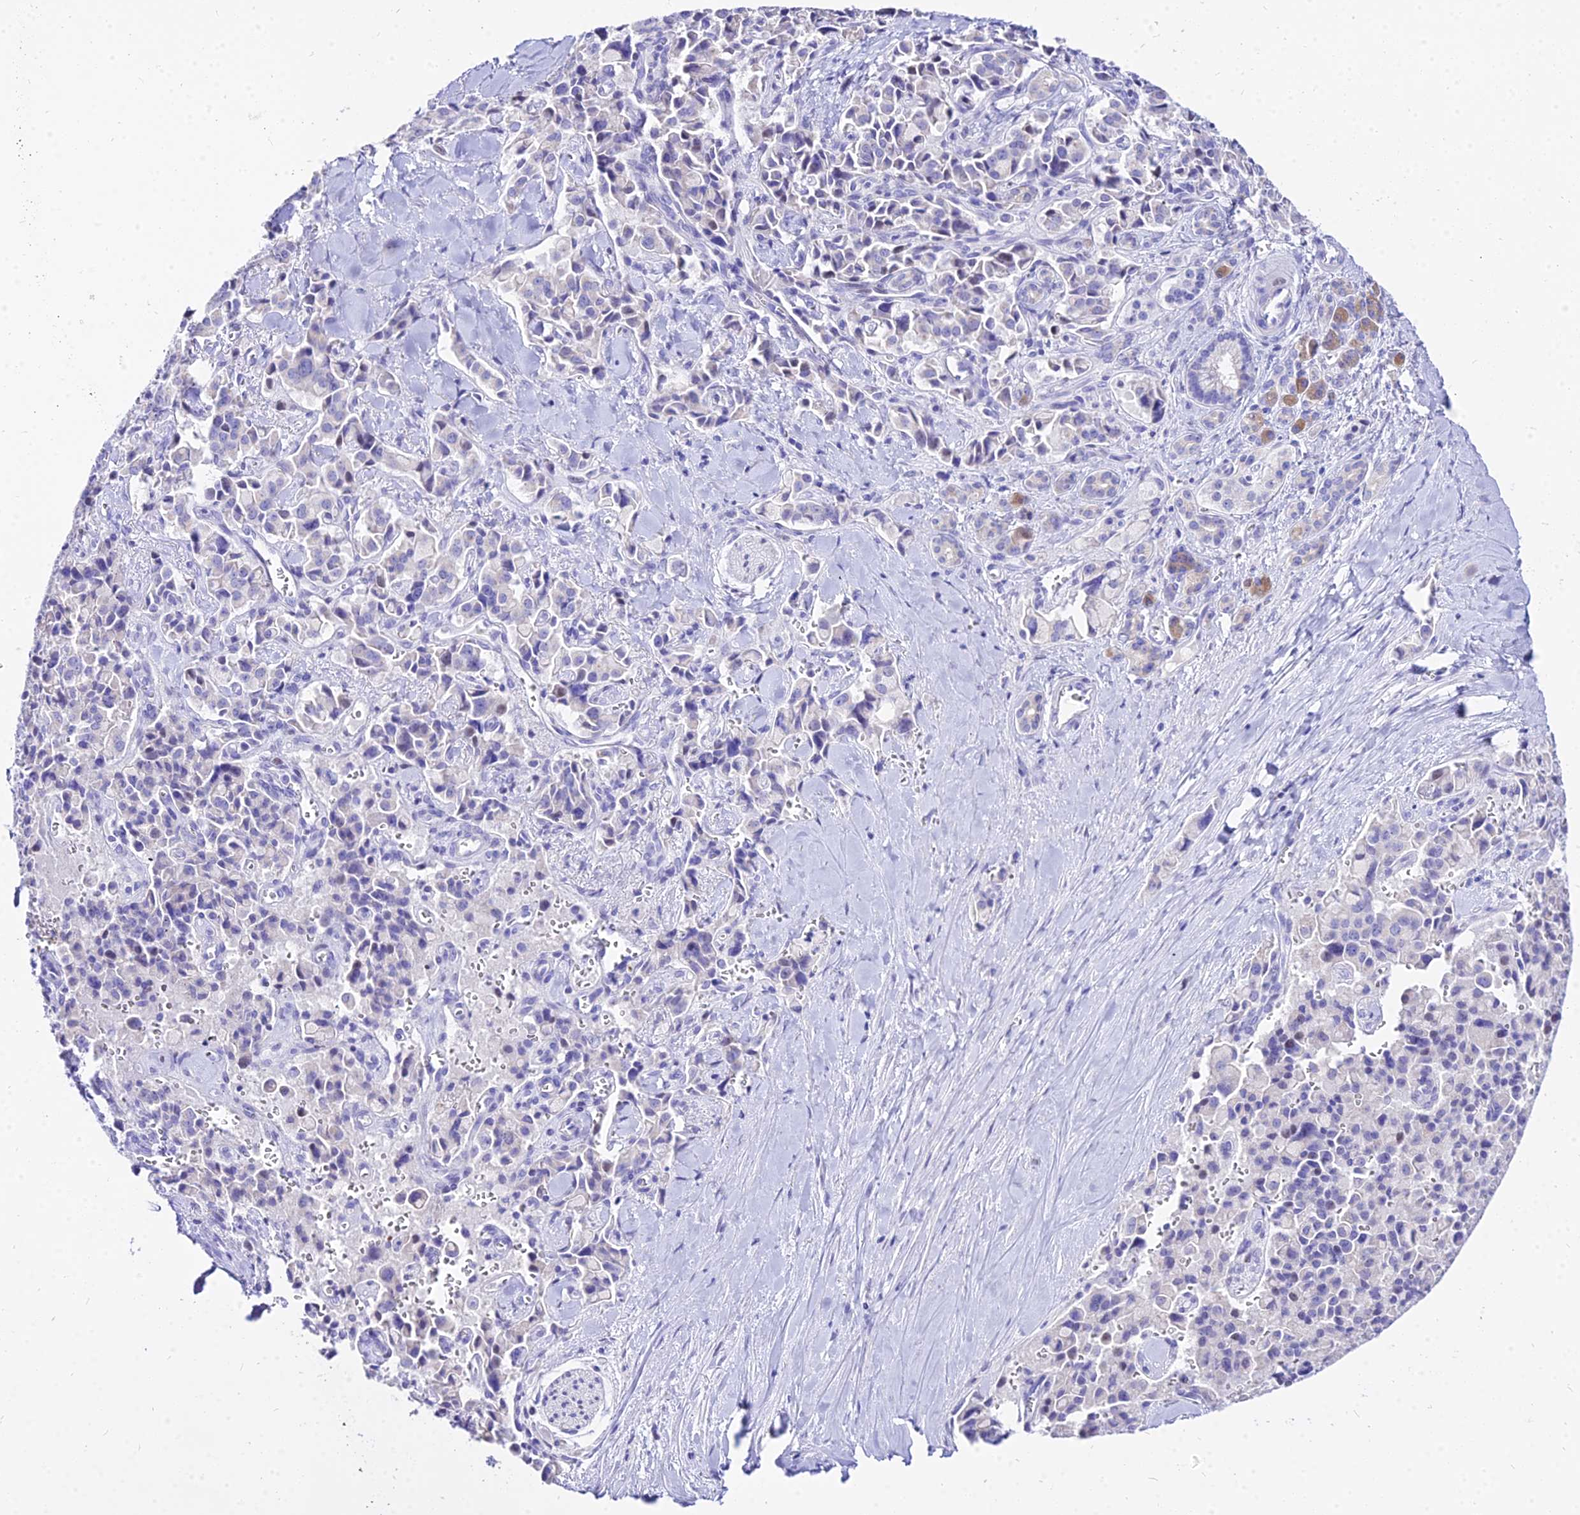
{"staining": {"intensity": "negative", "quantity": "none", "location": "none"}, "tissue": "pancreatic cancer", "cell_type": "Tumor cells", "image_type": "cancer", "snomed": [{"axis": "morphology", "description": "Adenocarcinoma, NOS"}, {"axis": "topography", "description": "Pancreas"}], "caption": "This is a micrograph of IHC staining of pancreatic cancer, which shows no expression in tumor cells.", "gene": "CARD18", "patient": {"sex": "male", "age": 65}}